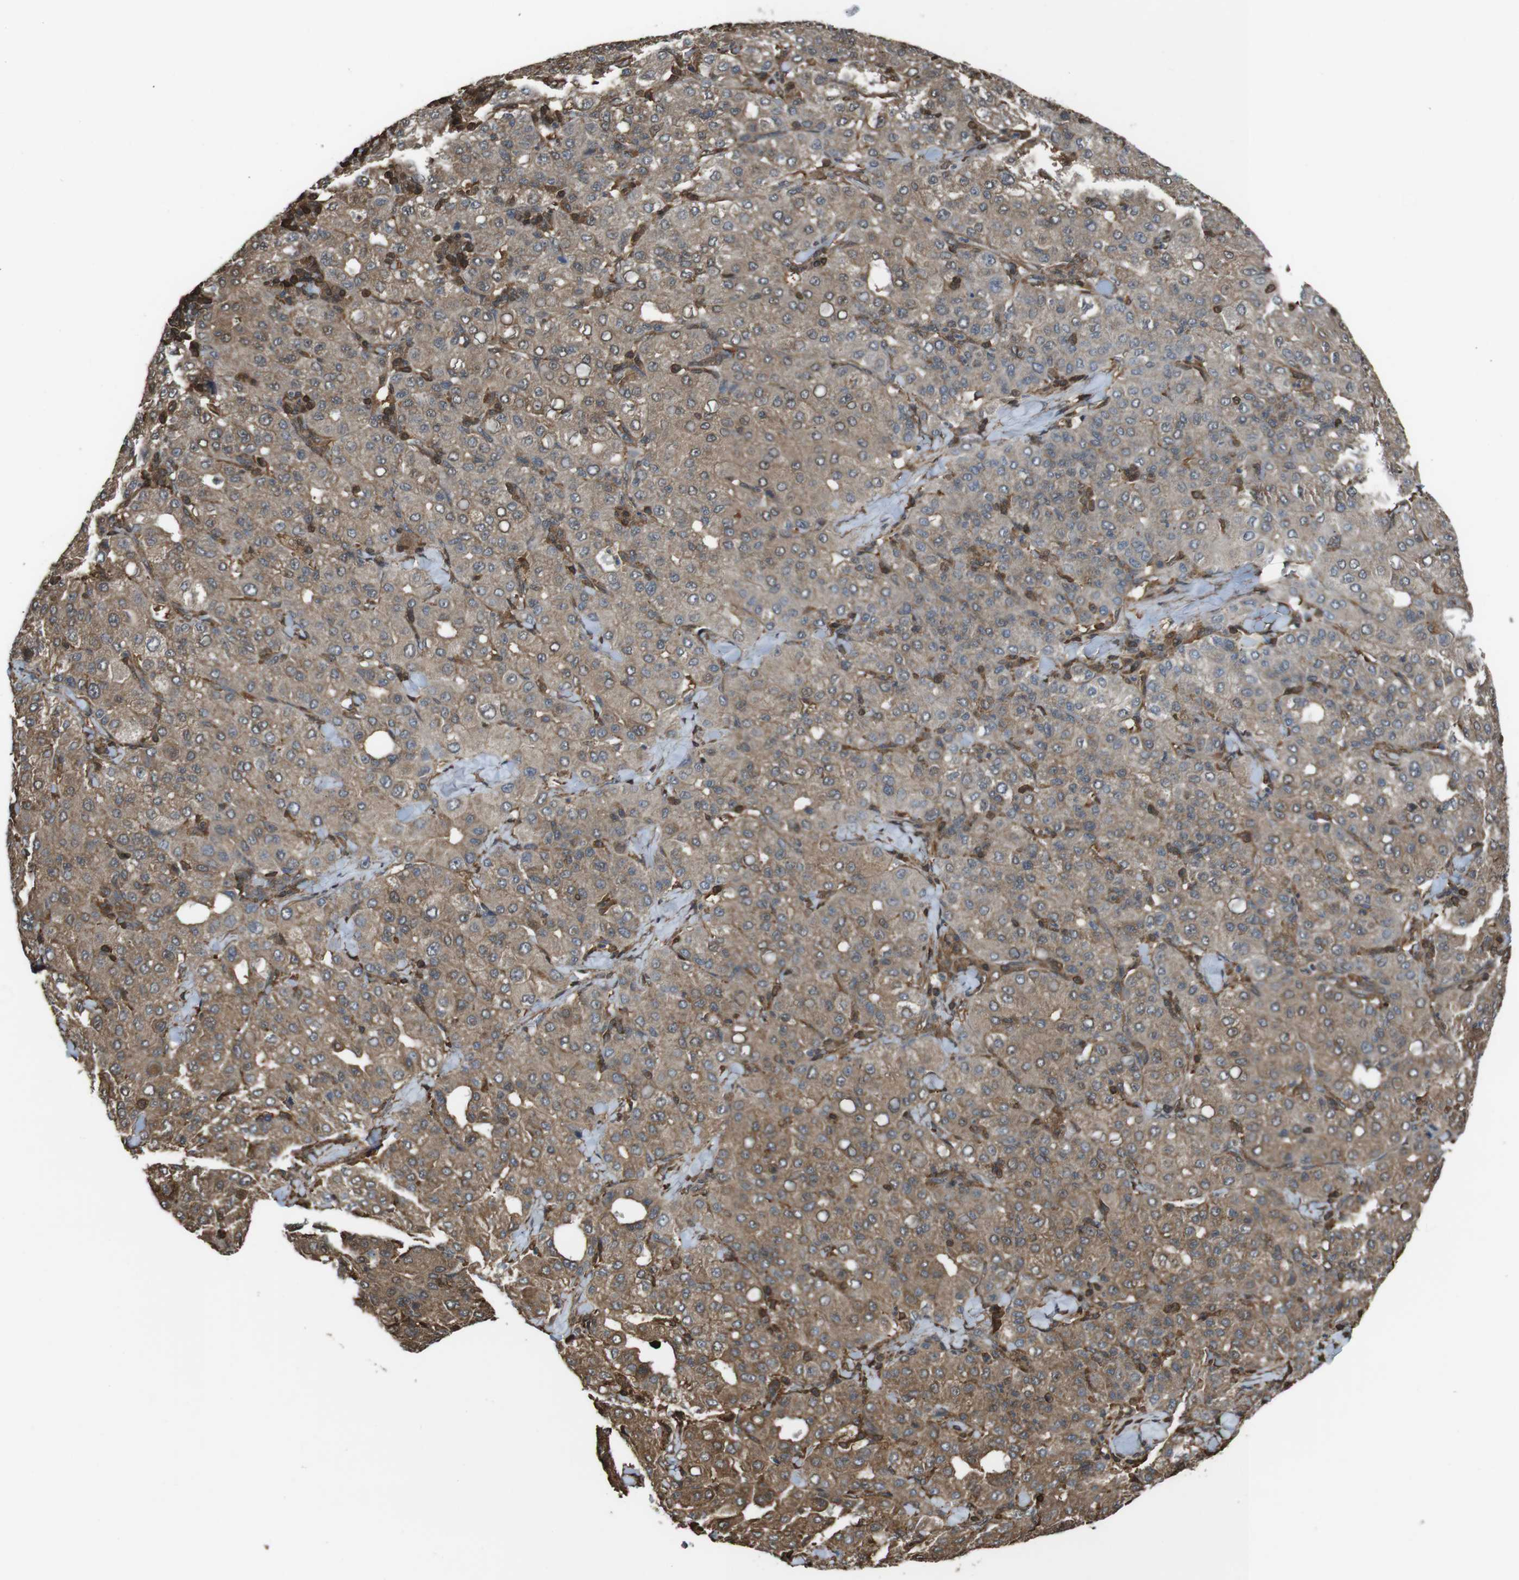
{"staining": {"intensity": "moderate", "quantity": ">75%", "location": "cytoplasmic/membranous"}, "tissue": "liver cancer", "cell_type": "Tumor cells", "image_type": "cancer", "snomed": [{"axis": "morphology", "description": "Carcinoma, Hepatocellular, NOS"}, {"axis": "topography", "description": "Liver"}], "caption": "Moderate cytoplasmic/membranous staining is appreciated in about >75% of tumor cells in liver cancer.", "gene": "ARHGDIA", "patient": {"sex": "male", "age": 65}}